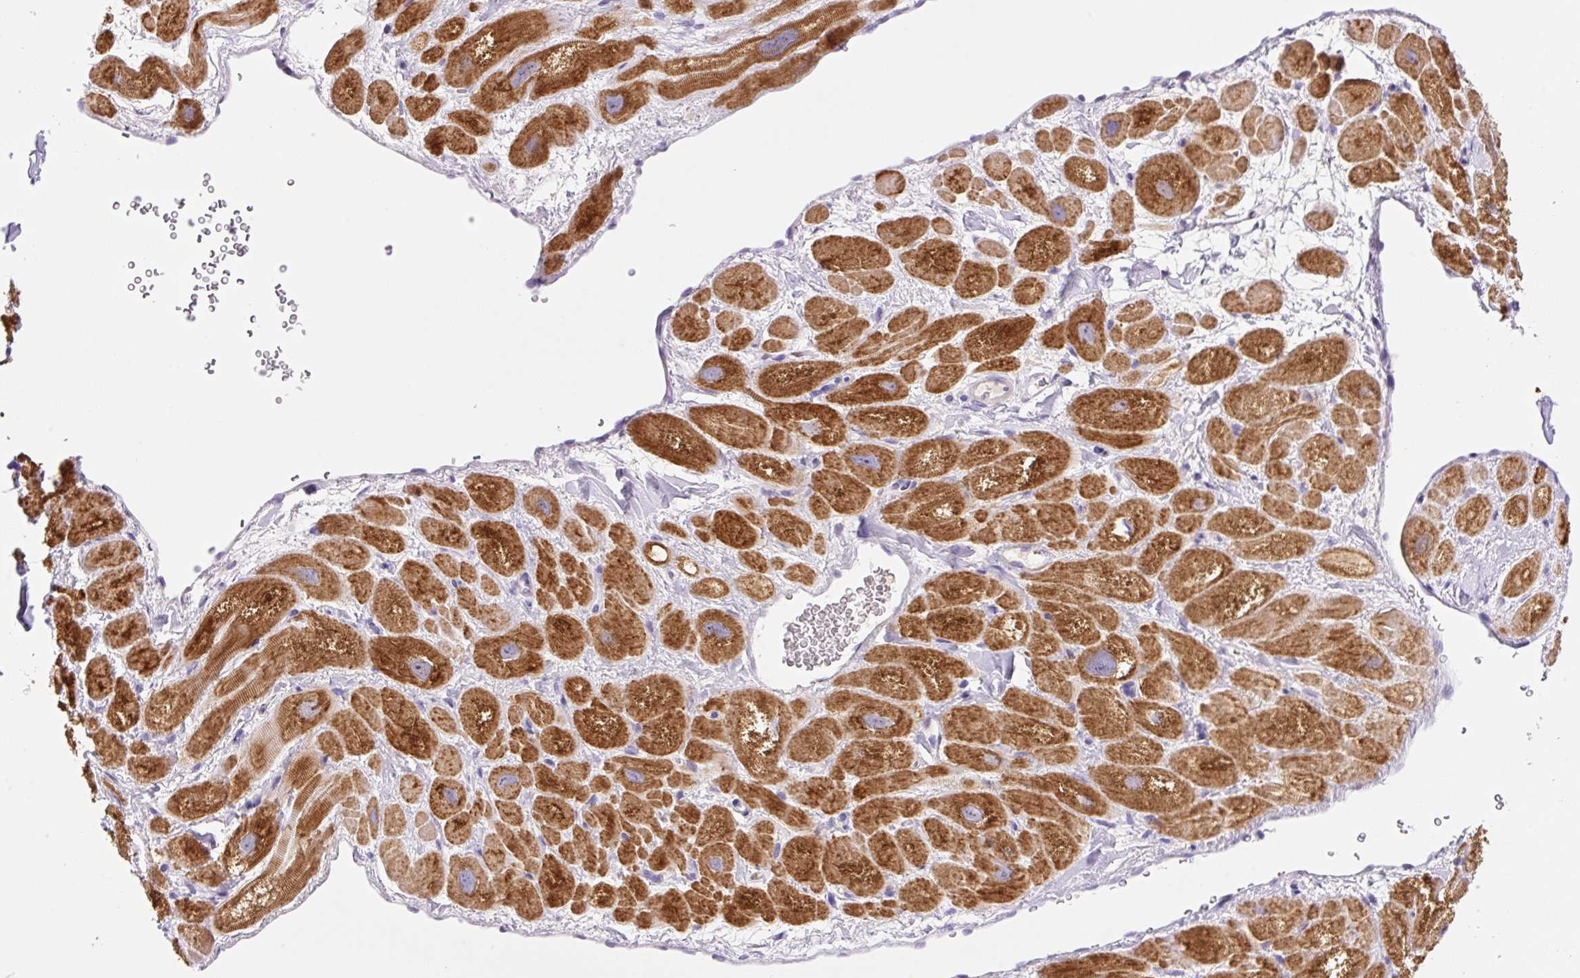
{"staining": {"intensity": "strong", "quantity": ">75%", "location": "cytoplasmic/membranous"}, "tissue": "heart muscle", "cell_type": "Cardiomyocytes", "image_type": "normal", "snomed": [{"axis": "morphology", "description": "Normal tissue, NOS"}, {"axis": "topography", "description": "Heart"}], "caption": "Protein expression by immunohistochemistry (IHC) reveals strong cytoplasmic/membranous staining in about >75% of cardiomyocytes in unremarkable heart muscle.", "gene": "NDST3", "patient": {"sex": "male", "age": 49}}